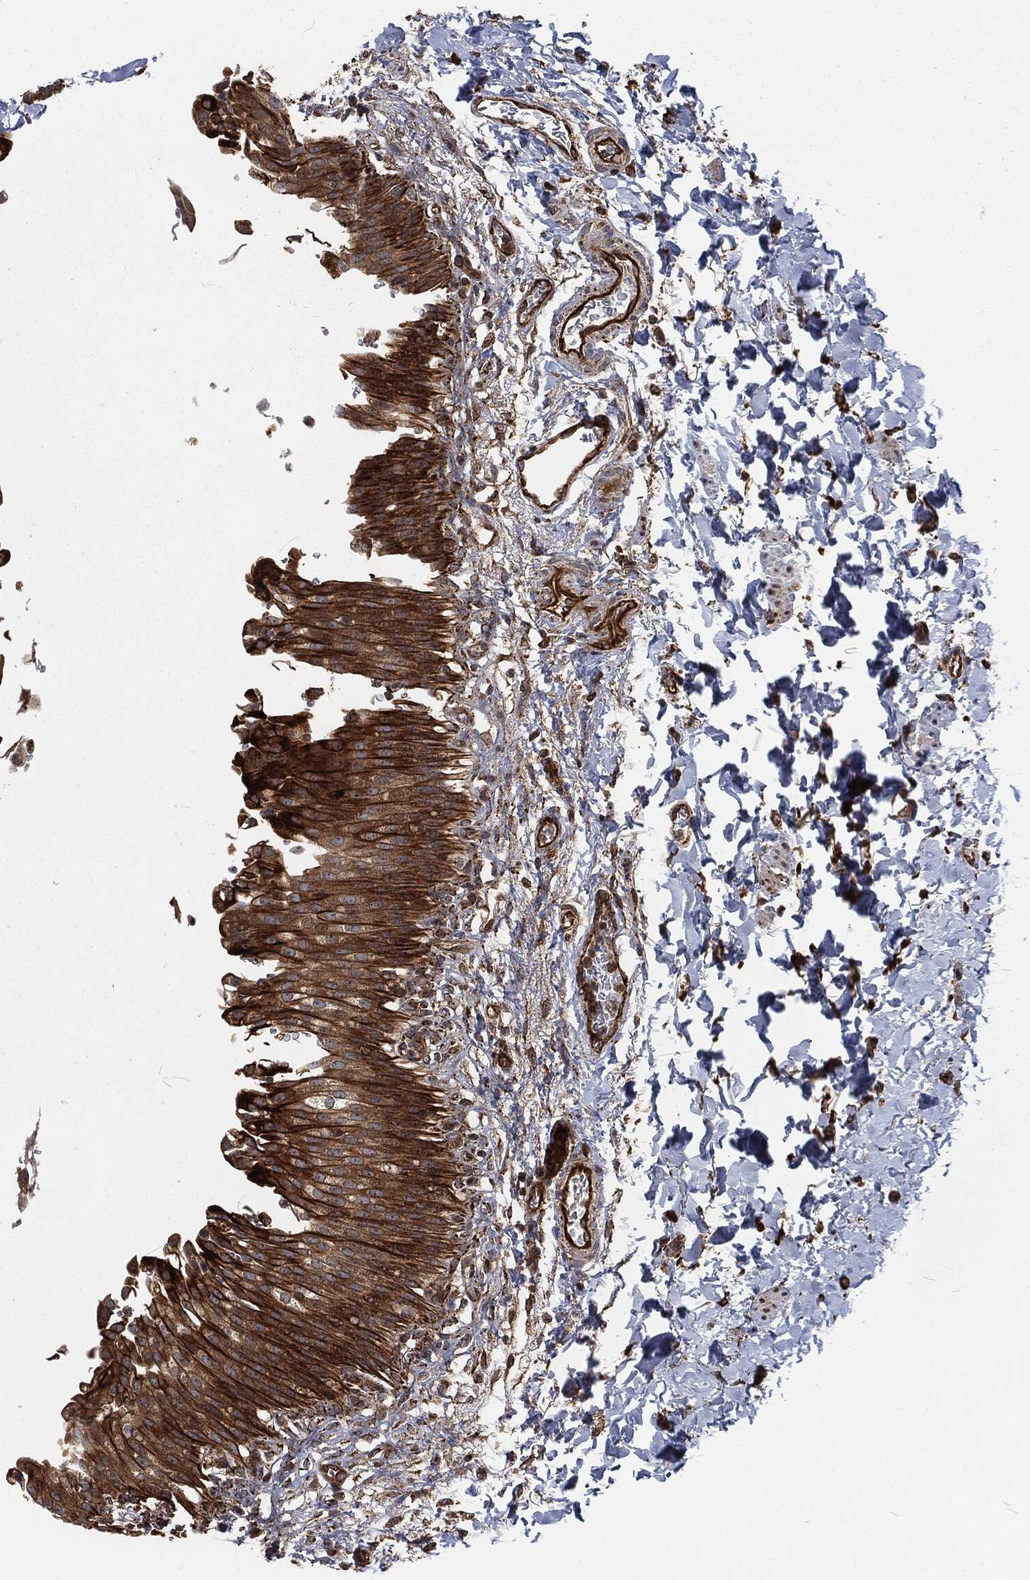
{"staining": {"intensity": "strong", "quantity": ">75%", "location": "cytoplasmic/membranous"}, "tissue": "urinary bladder", "cell_type": "Urothelial cells", "image_type": "normal", "snomed": [{"axis": "morphology", "description": "Normal tissue, NOS"}, {"axis": "topography", "description": "Urinary bladder"}], "caption": "Protein expression analysis of normal urinary bladder exhibits strong cytoplasmic/membranous positivity in about >75% of urothelial cells.", "gene": "RFTN1", "patient": {"sex": "female", "age": 60}}